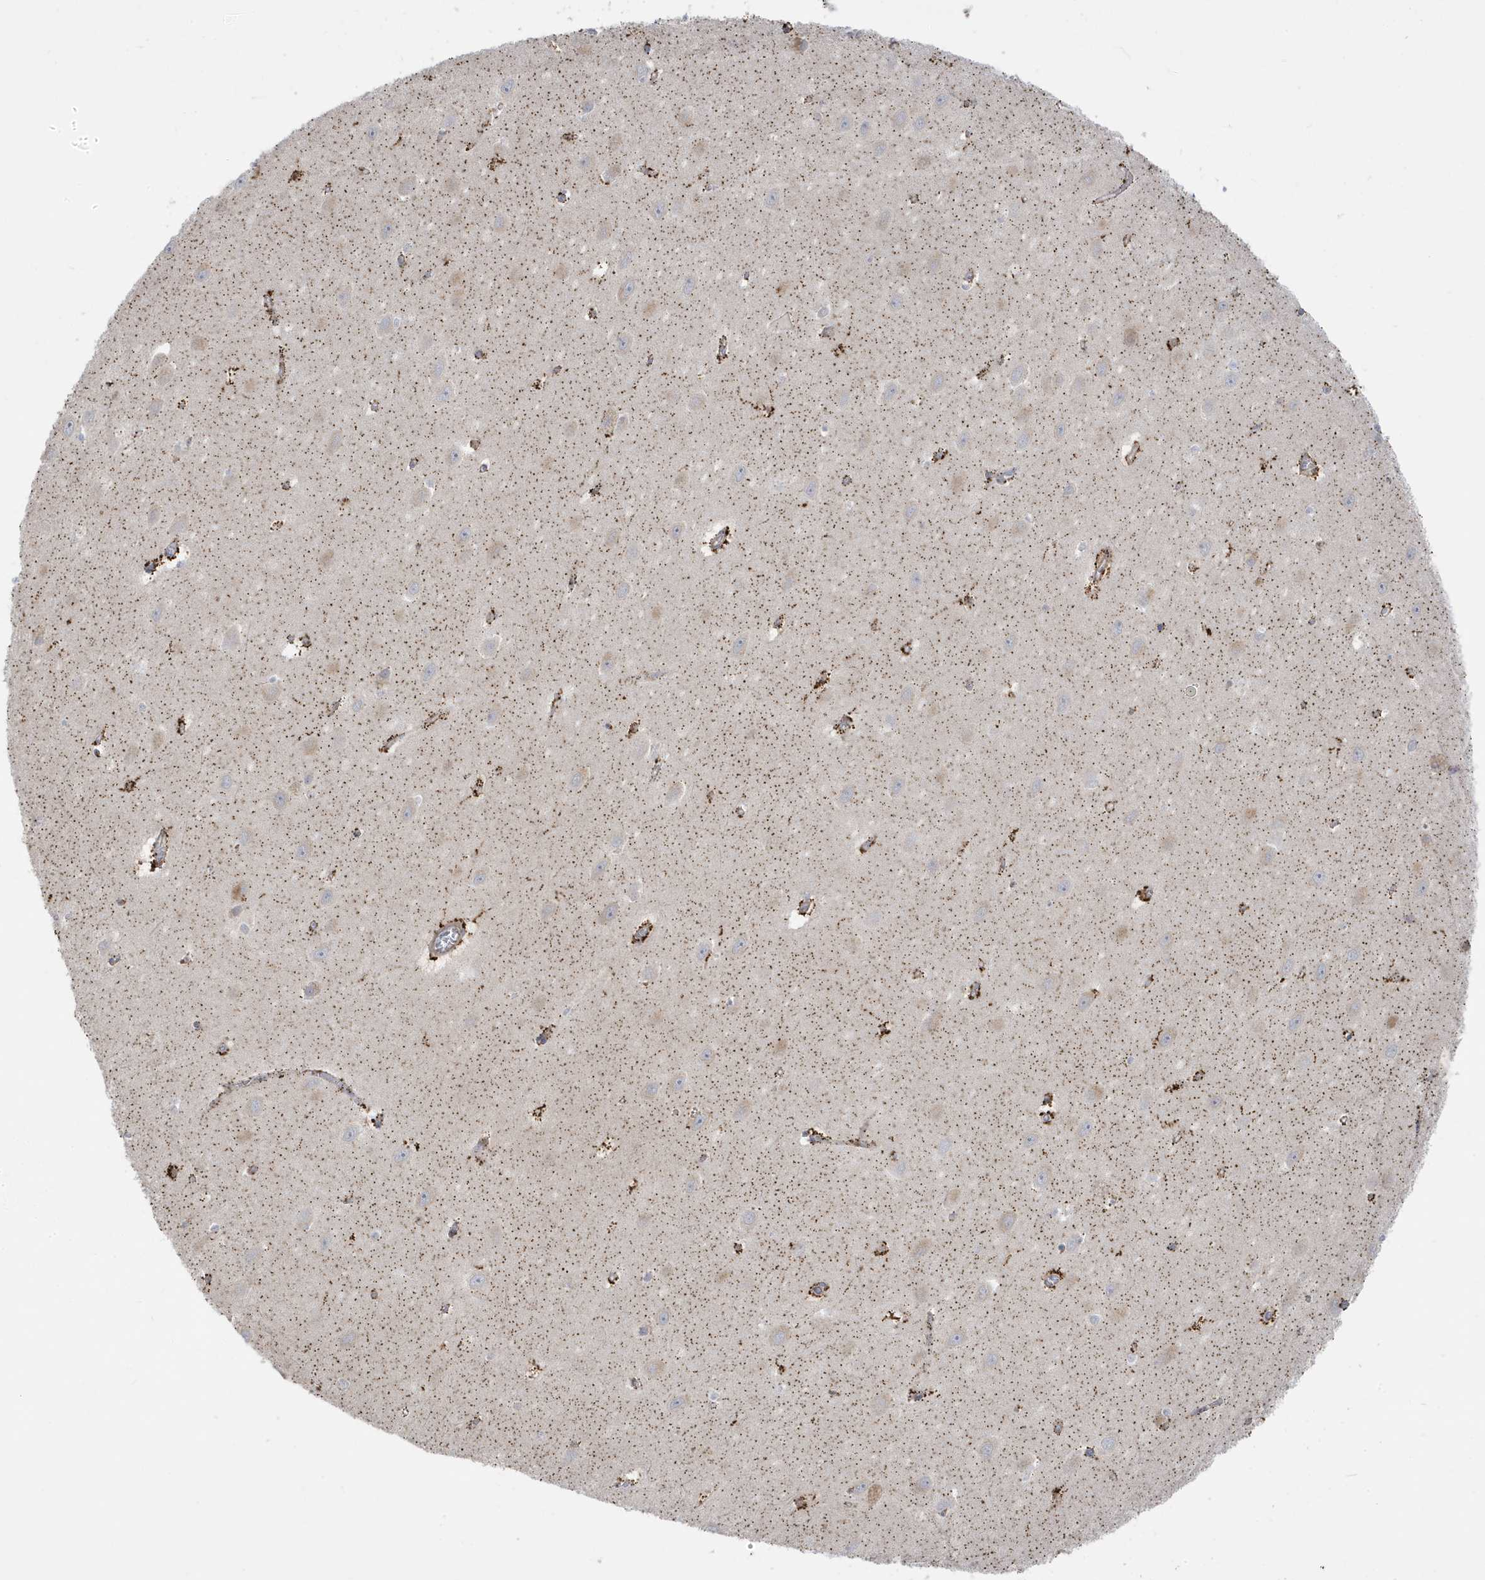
{"staining": {"intensity": "moderate", "quantity": "<25%", "location": "cytoplasmic/membranous"}, "tissue": "hippocampus", "cell_type": "Glial cells", "image_type": "normal", "snomed": [{"axis": "morphology", "description": "Normal tissue, NOS"}, {"axis": "topography", "description": "Hippocampus"}], "caption": "Hippocampus stained with a protein marker displays moderate staining in glial cells.", "gene": "ATP13A5", "patient": {"sex": "female", "age": 64}}